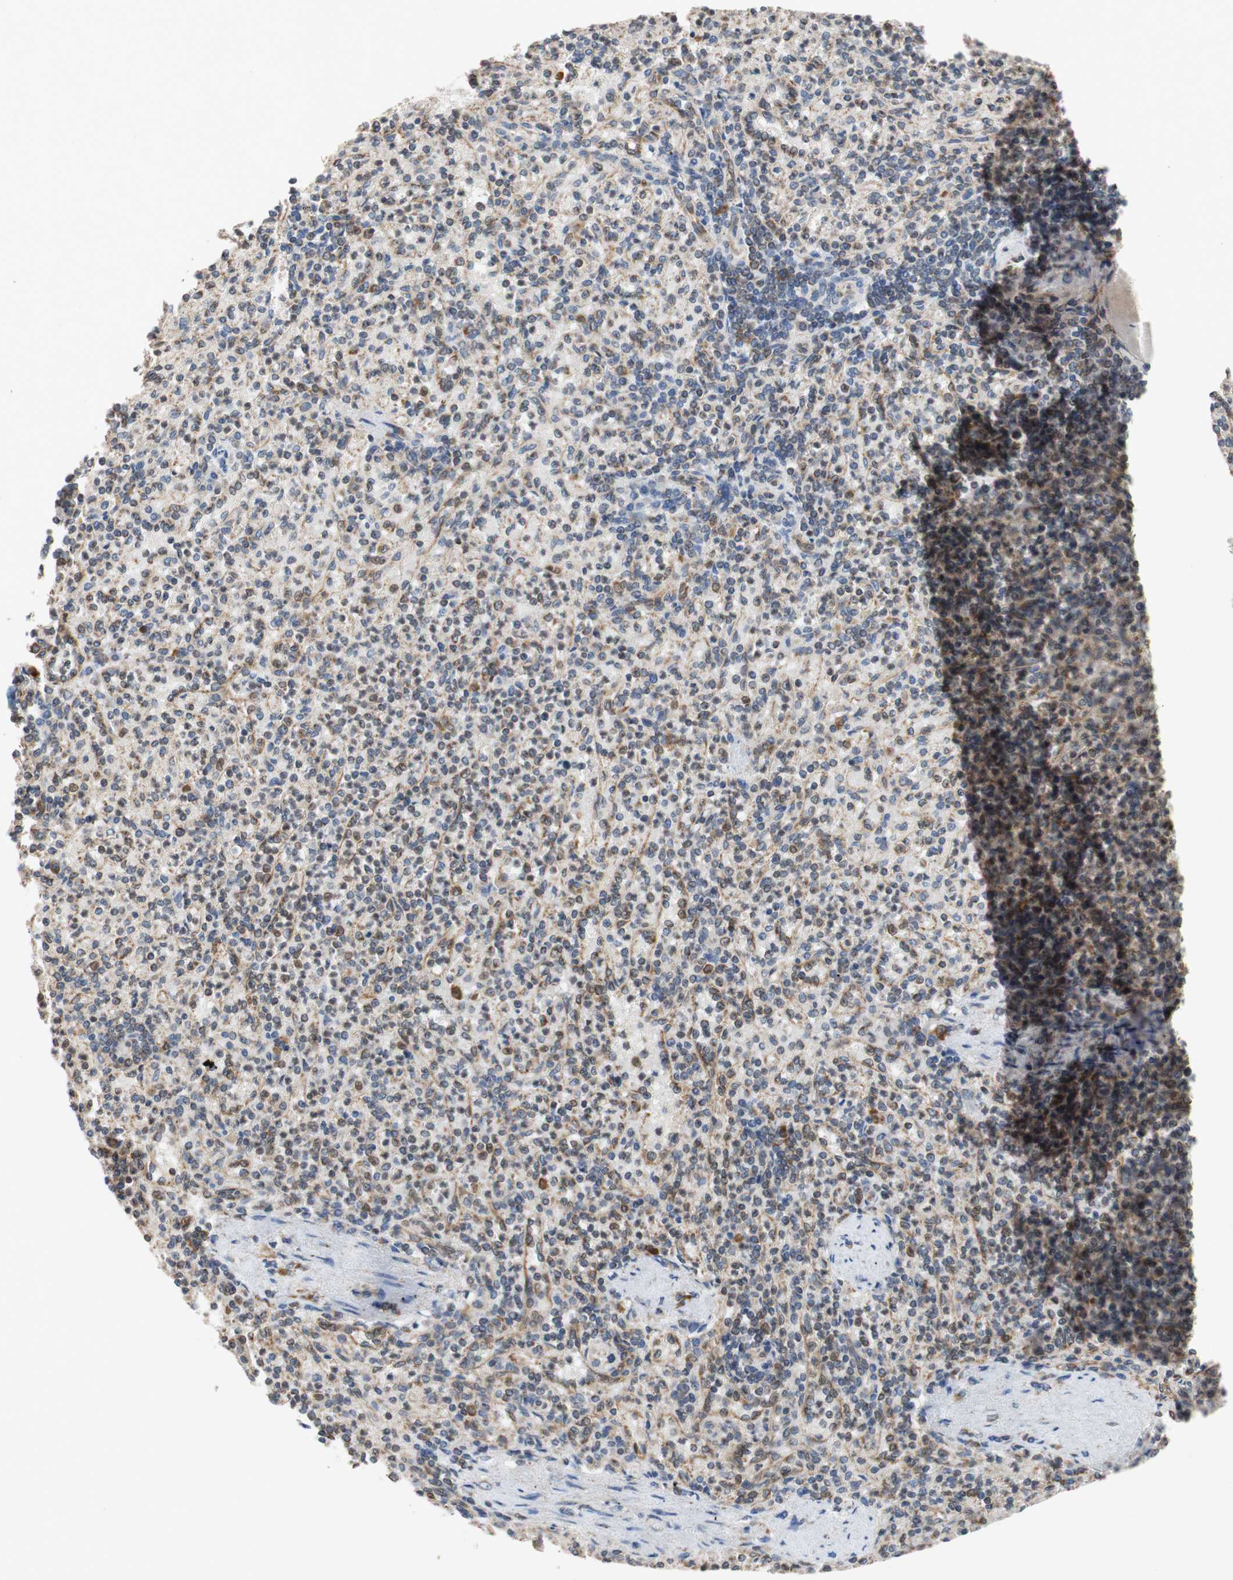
{"staining": {"intensity": "weak", "quantity": "25%-75%", "location": "cytoplasmic/membranous,nuclear"}, "tissue": "spleen", "cell_type": "Cells in red pulp", "image_type": "normal", "snomed": [{"axis": "morphology", "description": "Normal tissue, NOS"}, {"axis": "topography", "description": "Spleen"}], "caption": "This is an image of IHC staining of normal spleen, which shows weak staining in the cytoplasmic/membranous,nuclear of cells in red pulp.", "gene": "AUP1", "patient": {"sex": "female", "age": 74}}